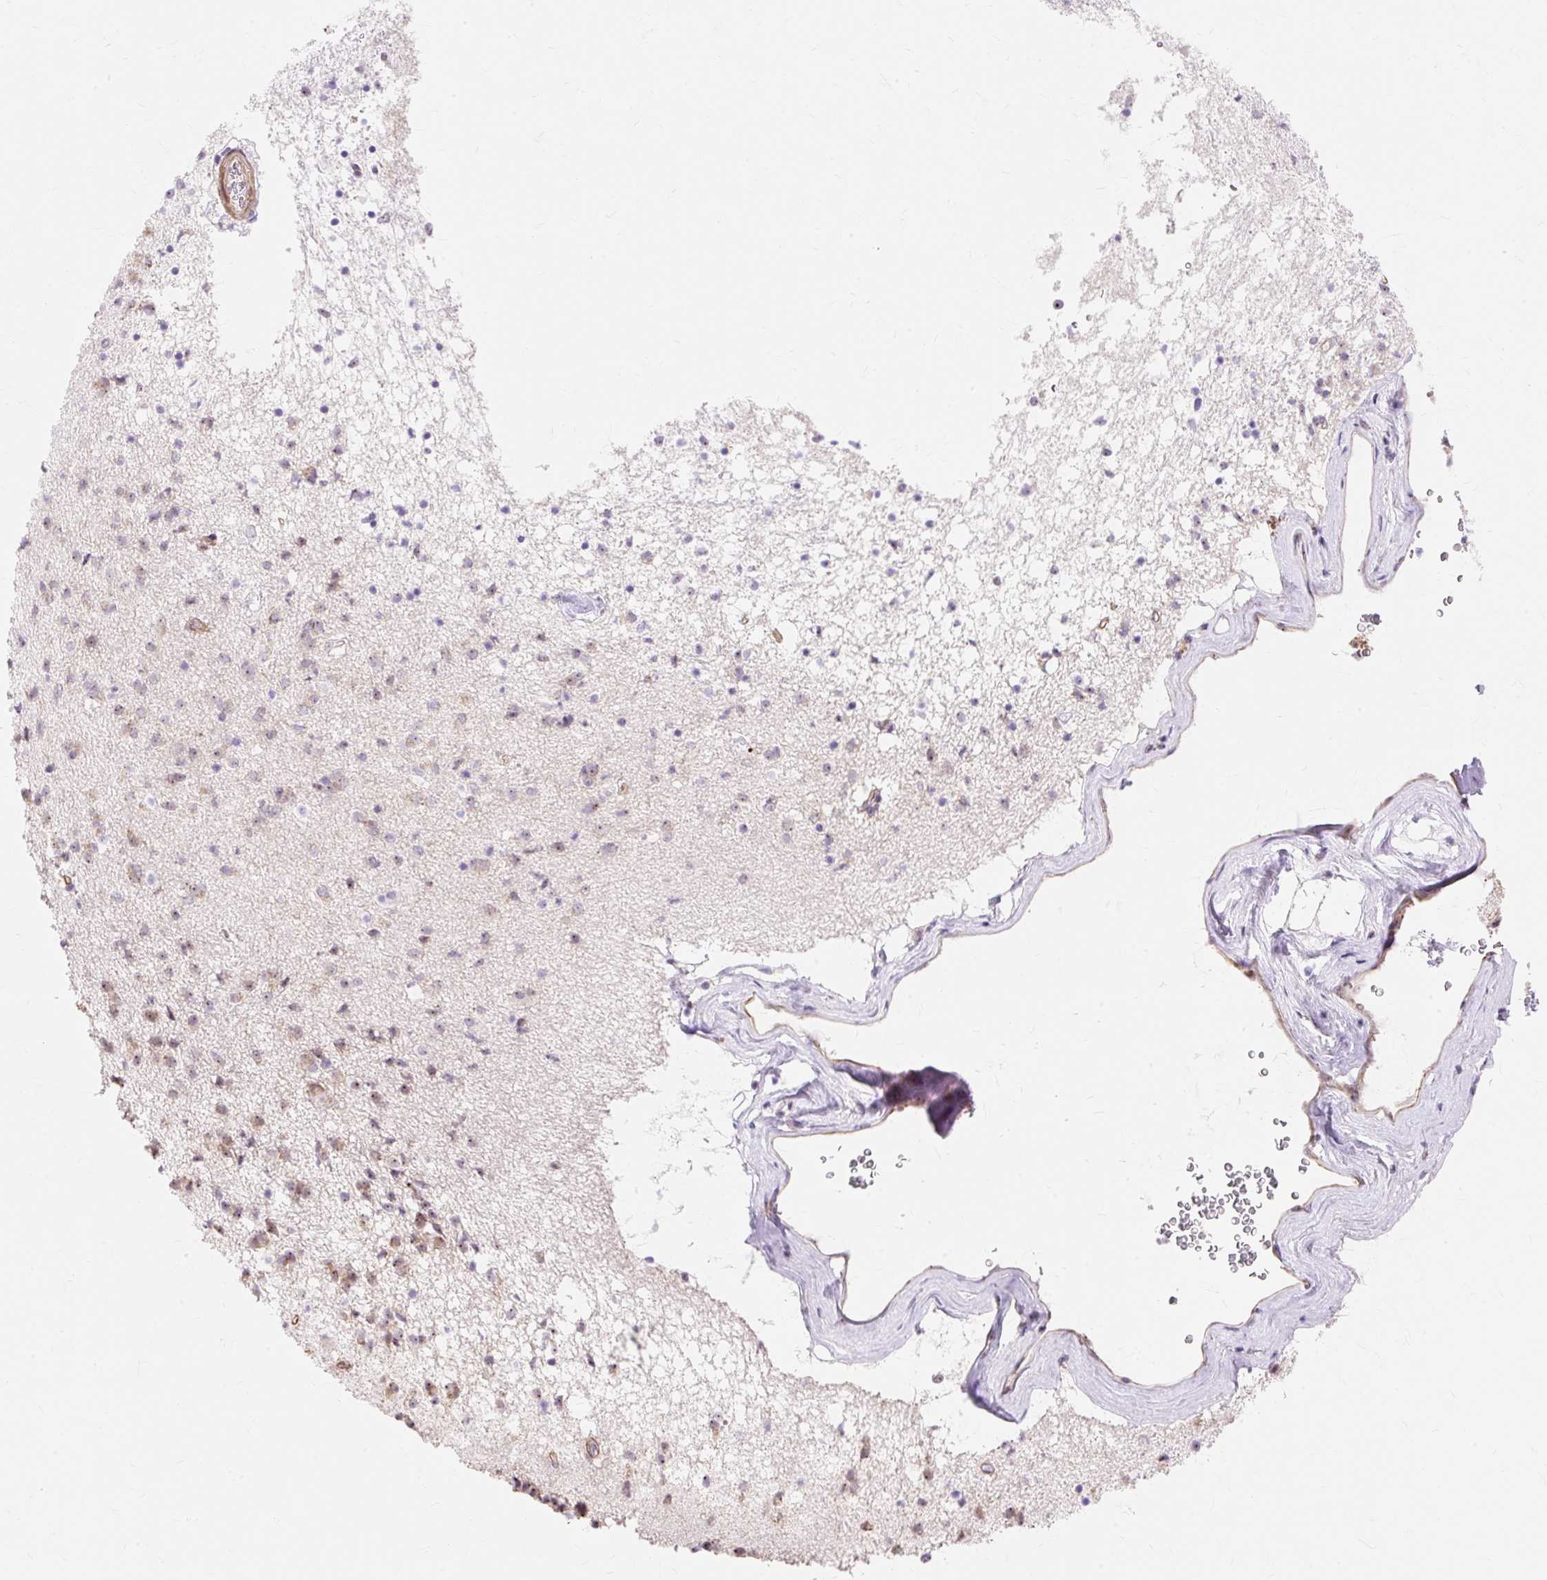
{"staining": {"intensity": "weak", "quantity": "<25%", "location": "nuclear"}, "tissue": "caudate", "cell_type": "Glial cells", "image_type": "normal", "snomed": [{"axis": "morphology", "description": "Normal tissue, NOS"}, {"axis": "topography", "description": "Lateral ventricle wall"}], "caption": "Immunohistochemical staining of unremarkable human caudate reveals no significant staining in glial cells. (Immunohistochemistry (ihc), brightfield microscopy, high magnification).", "gene": "OBP2A", "patient": {"sex": "male", "age": 58}}